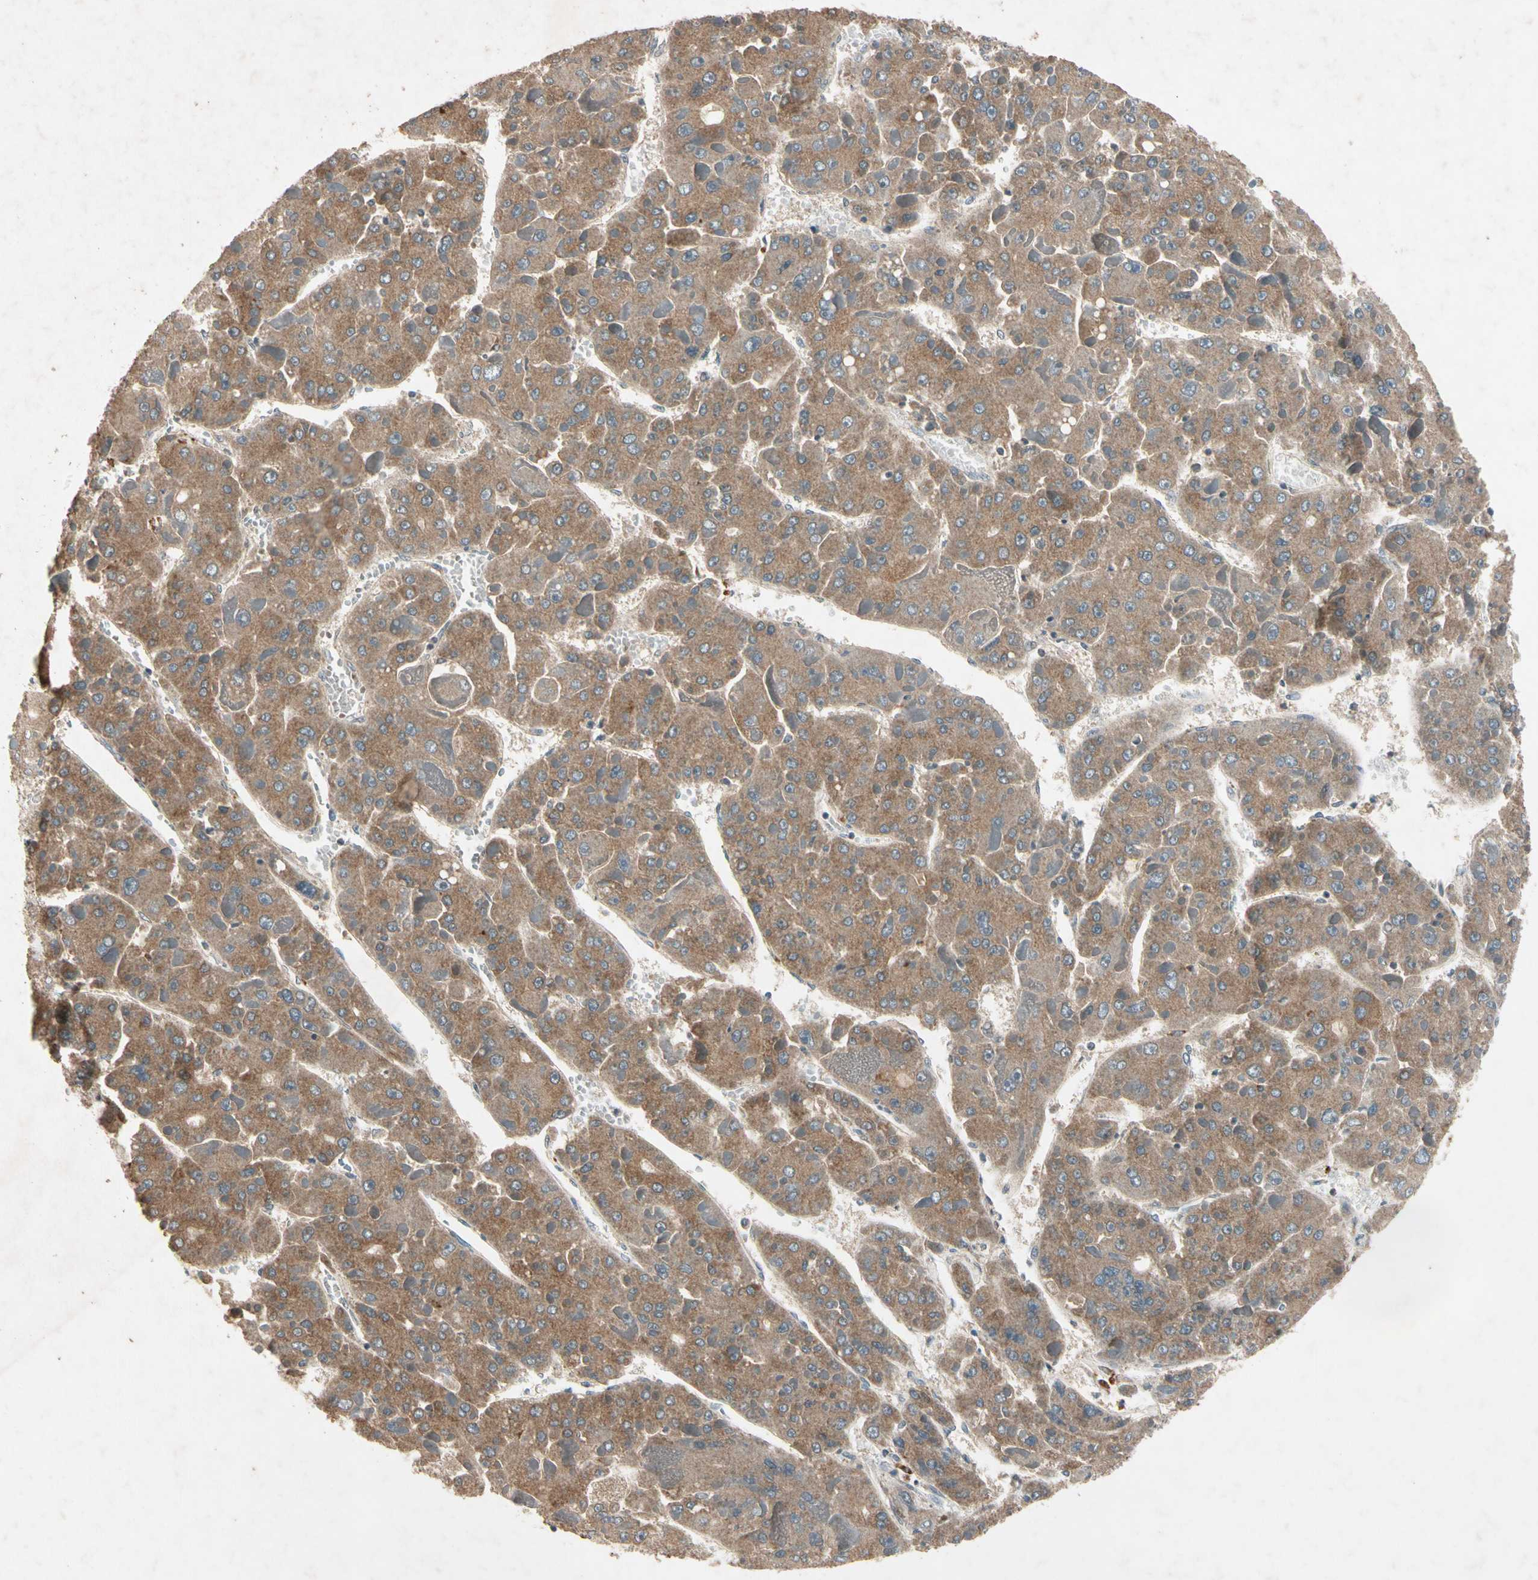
{"staining": {"intensity": "moderate", "quantity": ">75%", "location": "cytoplasmic/membranous"}, "tissue": "liver cancer", "cell_type": "Tumor cells", "image_type": "cancer", "snomed": [{"axis": "morphology", "description": "Carcinoma, Hepatocellular, NOS"}, {"axis": "topography", "description": "Liver"}], "caption": "Protein expression analysis of human liver hepatocellular carcinoma reveals moderate cytoplasmic/membranous staining in approximately >75% of tumor cells. The protein of interest is stained brown, and the nuclei are stained in blue (DAB (3,3'-diaminobenzidine) IHC with brightfield microscopy, high magnification).", "gene": "GPLD1", "patient": {"sex": "female", "age": 73}}